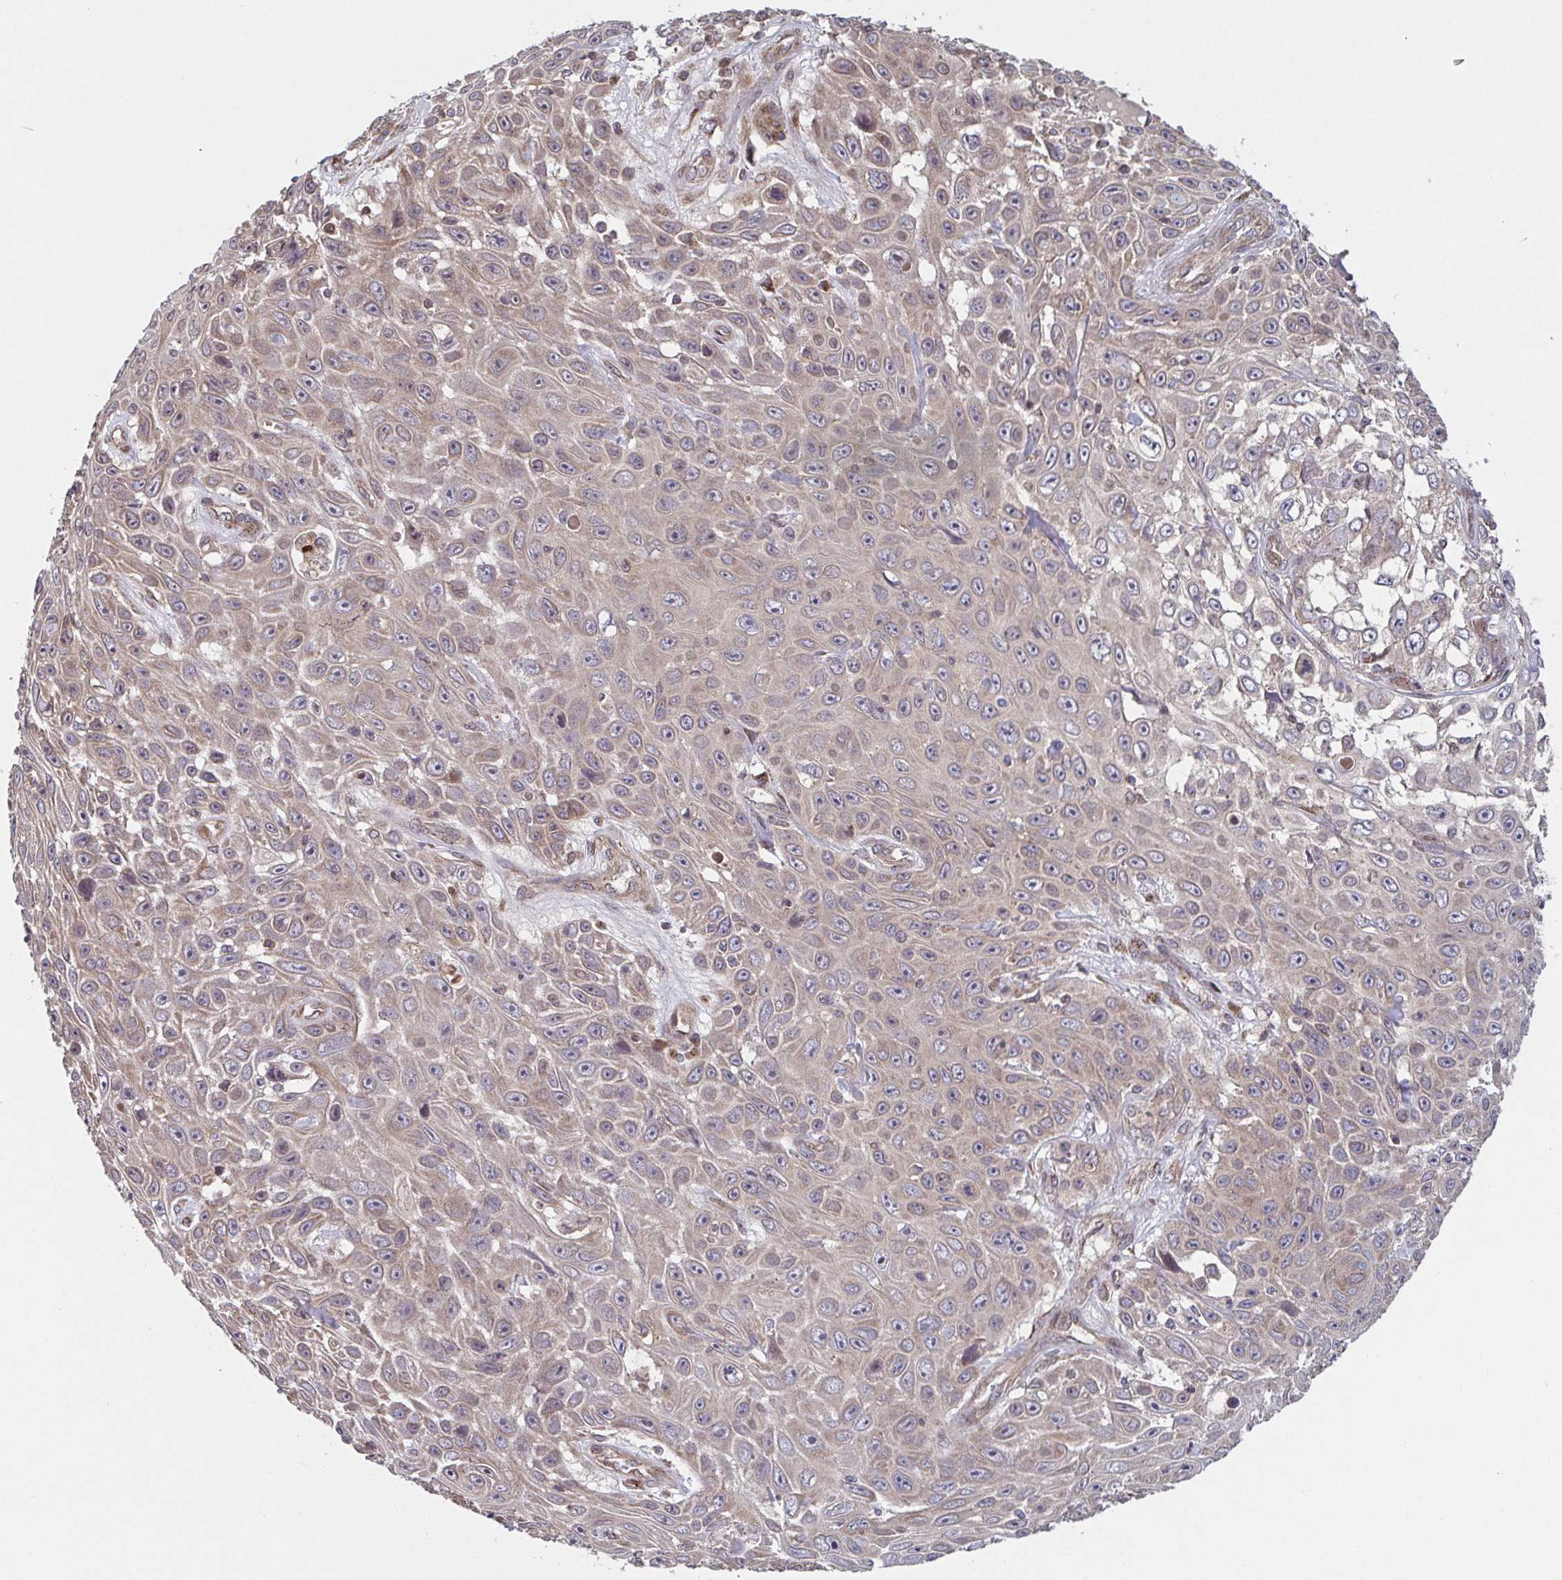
{"staining": {"intensity": "weak", "quantity": "25%-75%", "location": "cytoplasmic/membranous"}, "tissue": "skin cancer", "cell_type": "Tumor cells", "image_type": "cancer", "snomed": [{"axis": "morphology", "description": "Squamous cell carcinoma, NOS"}, {"axis": "topography", "description": "Skin"}], "caption": "Skin cancer (squamous cell carcinoma) stained for a protein (brown) demonstrates weak cytoplasmic/membranous positive staining in approximately 25%-75% of tumor cells.", "gene": "COPB1", "patient": {"sex": "male", "age": 82}}